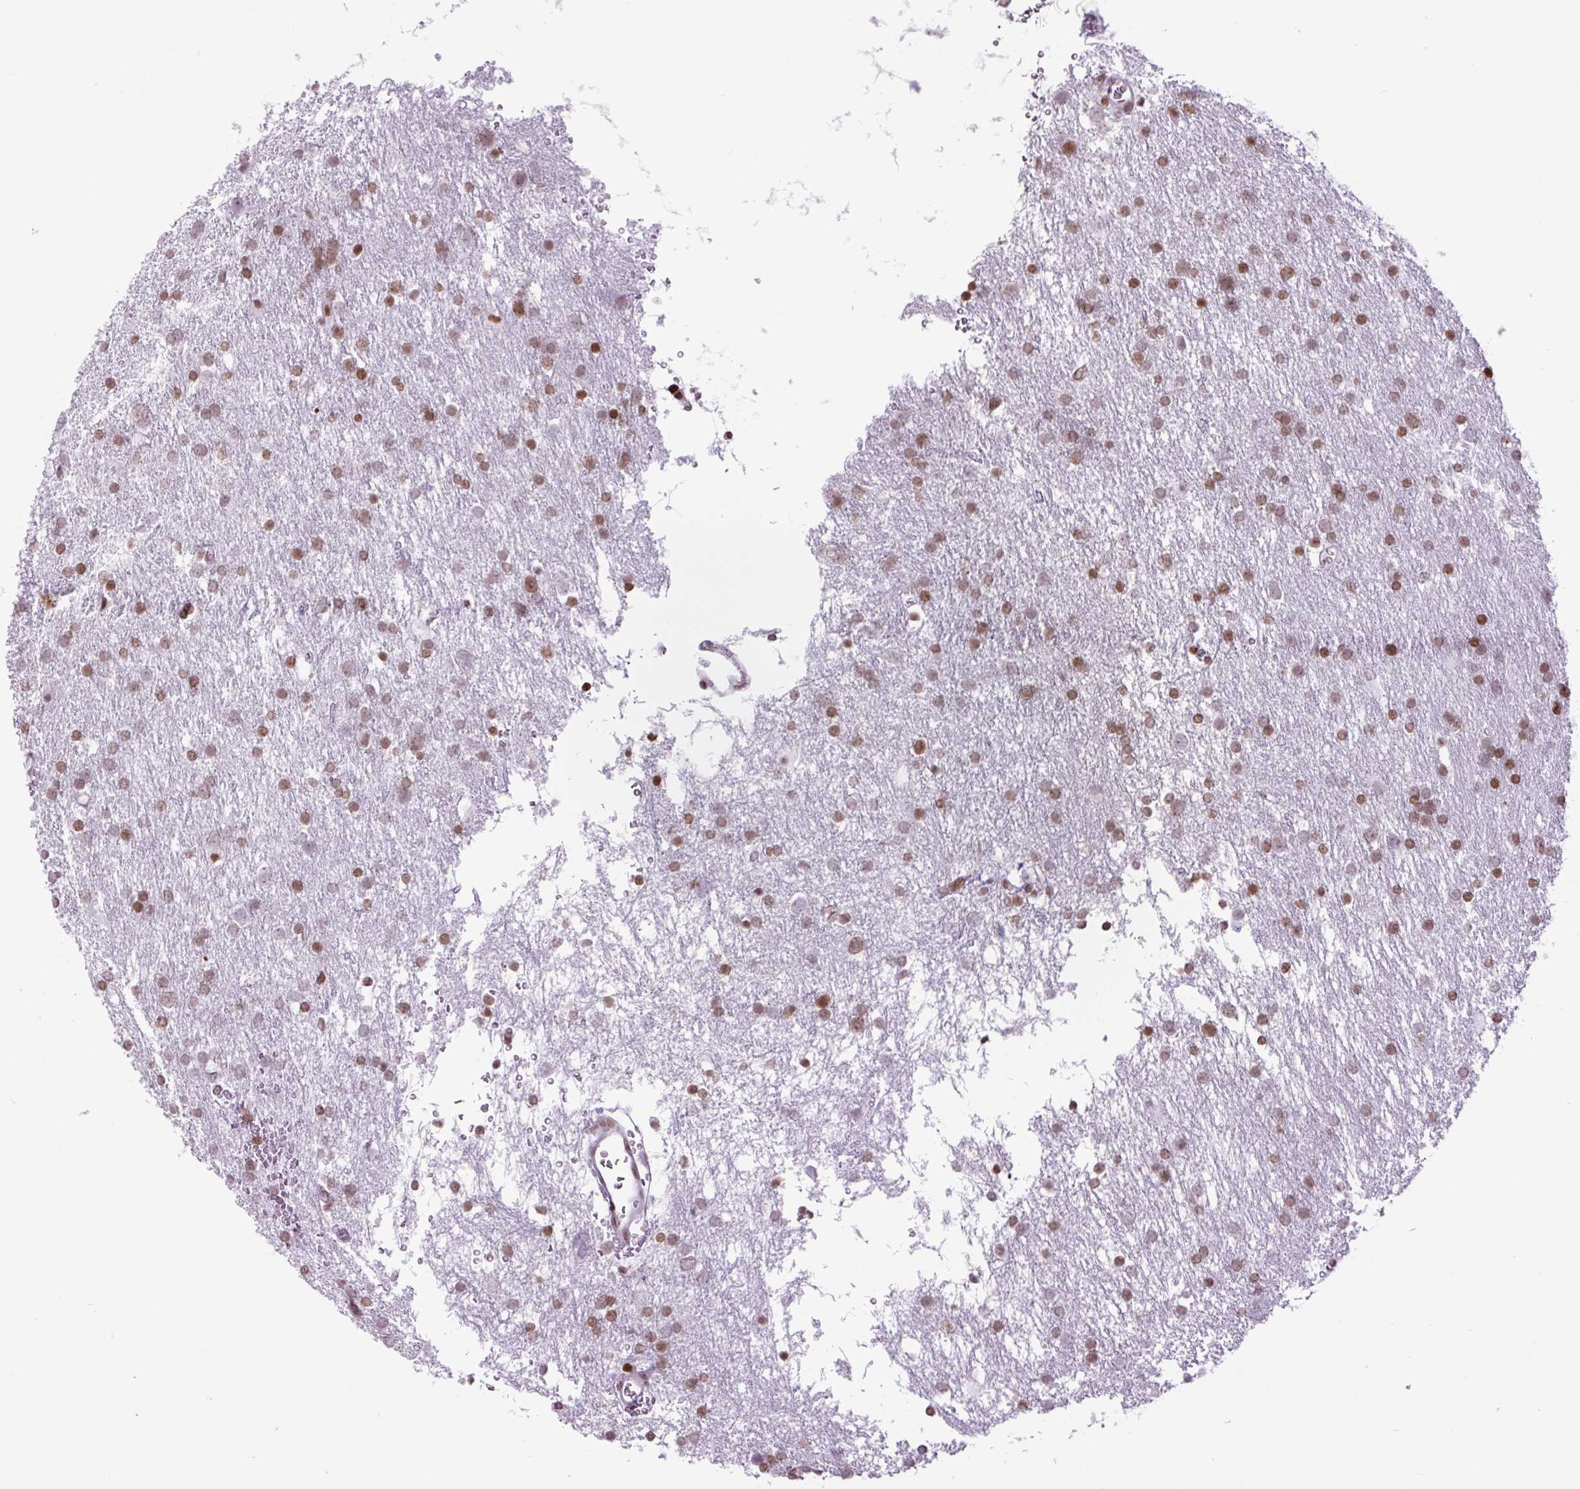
{"staining": {"intensity": "moderate", "quantity": "25%-75%", "location": "nuclear"}, "tissue": "glioma", "cell_type": "Tumor cells", "image_type": "cancer", "snomed": [{"axis": "morphology", "description": "Glioma, malignant, Low grade"}, {"axis": "topography", "description": "Brain"}], "caption": "Glioma tissue displays moderate nuclear expression in approximately 25%-75% of tumor cells, visualized by immunohistochemistry.", "gene": "H1-3", "patient": {"sex": "female", "age": 32}}